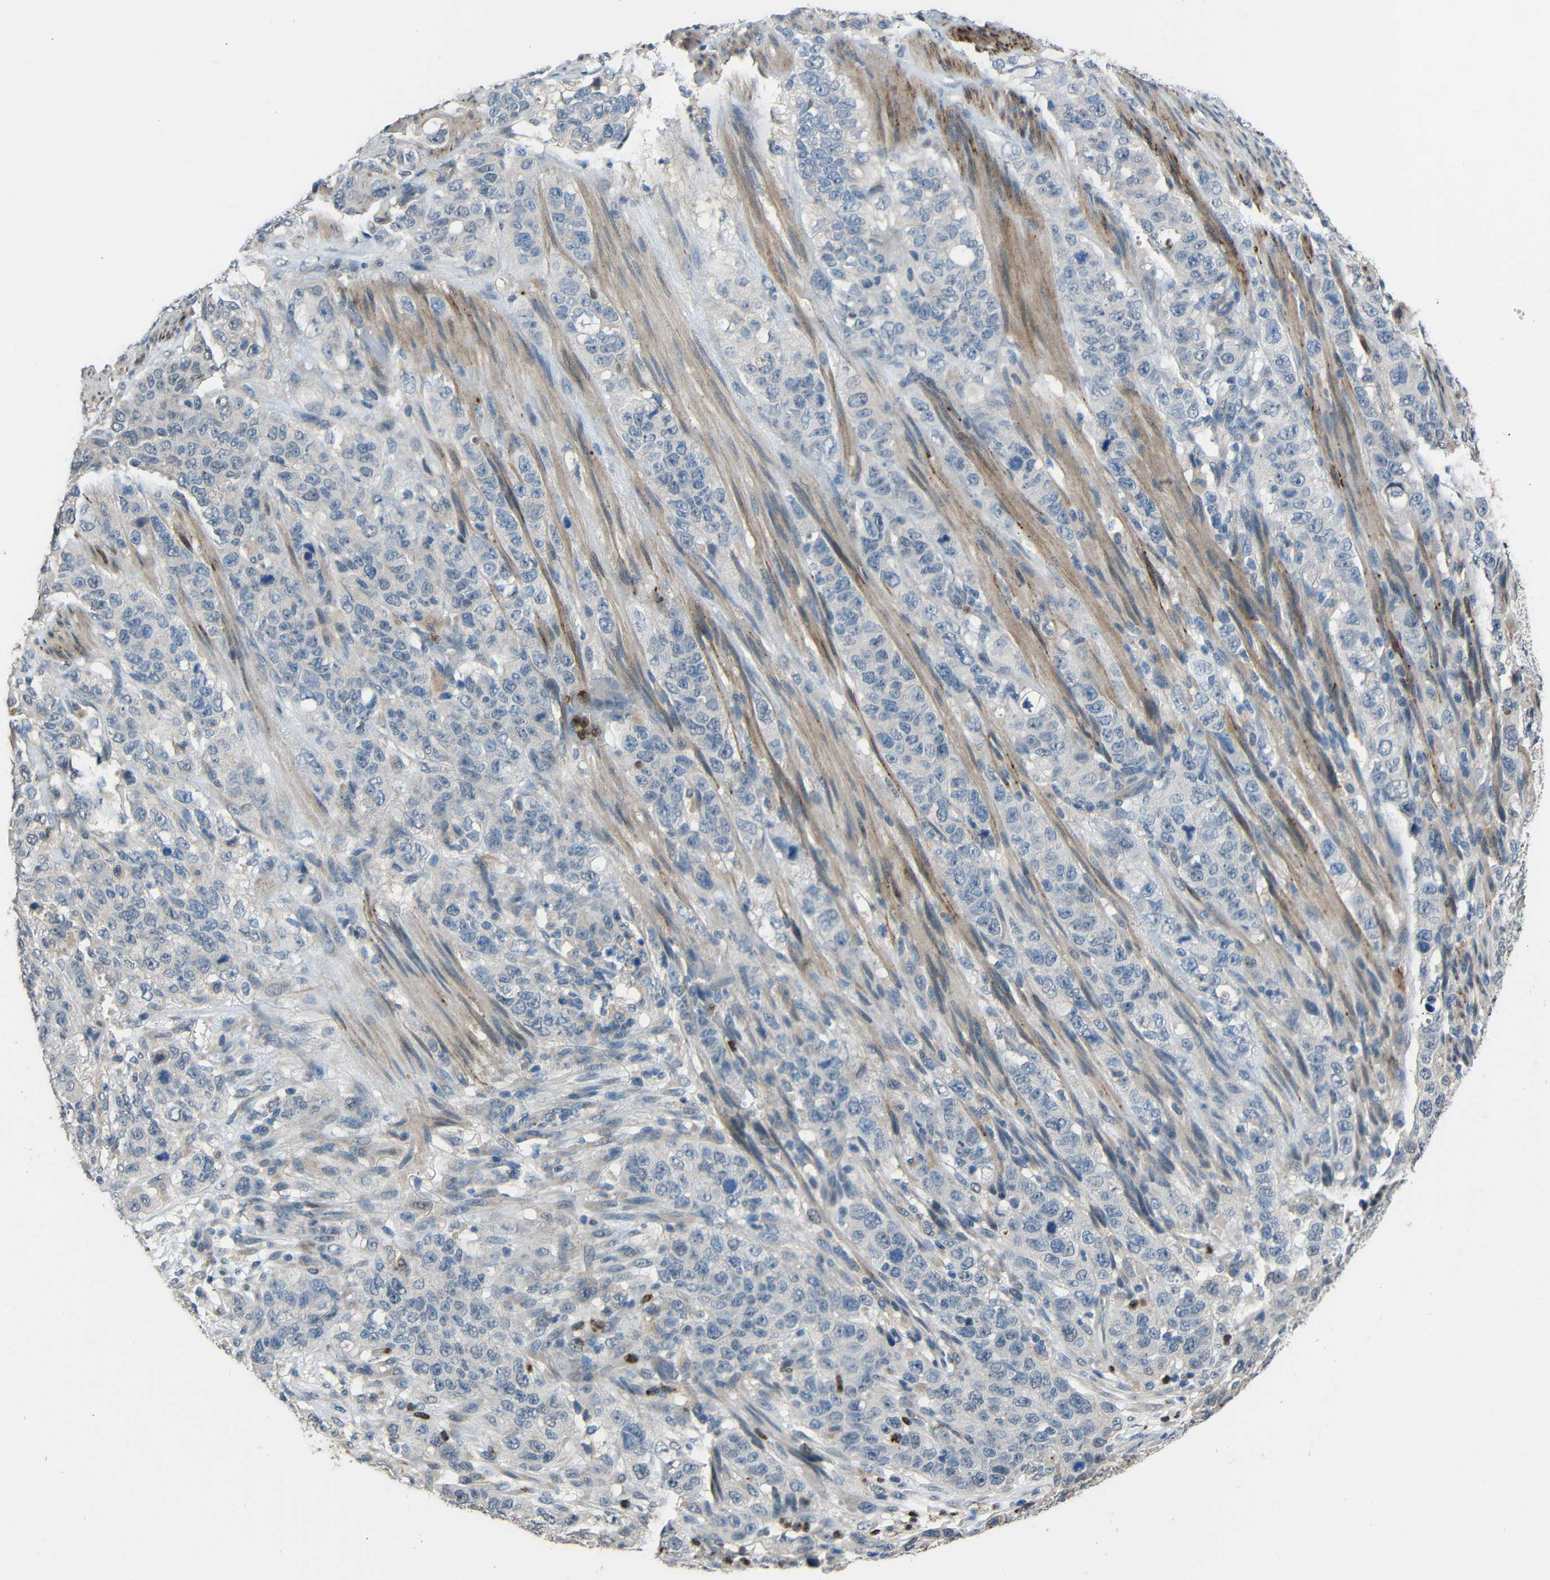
{"staining": {"intensity": "negative", "quantity": "none", "location": "none"}, "tissue": "stomach cancer", "cell_type": "Tumor cells", "image_type": "cancer", "snomed": [{"axis": "morphology", "description": "Adenocarcinoma, NOS"}, {"axis": "topography", "description": "Stomach"}], "caption": "IHC micrograph of neoplastic tissue: stomach cancer stained with DAB exhibits no significant protein staining in tumor cells.", "gene": "STBD1", "patient": {"sex": "male", "age": 48}}